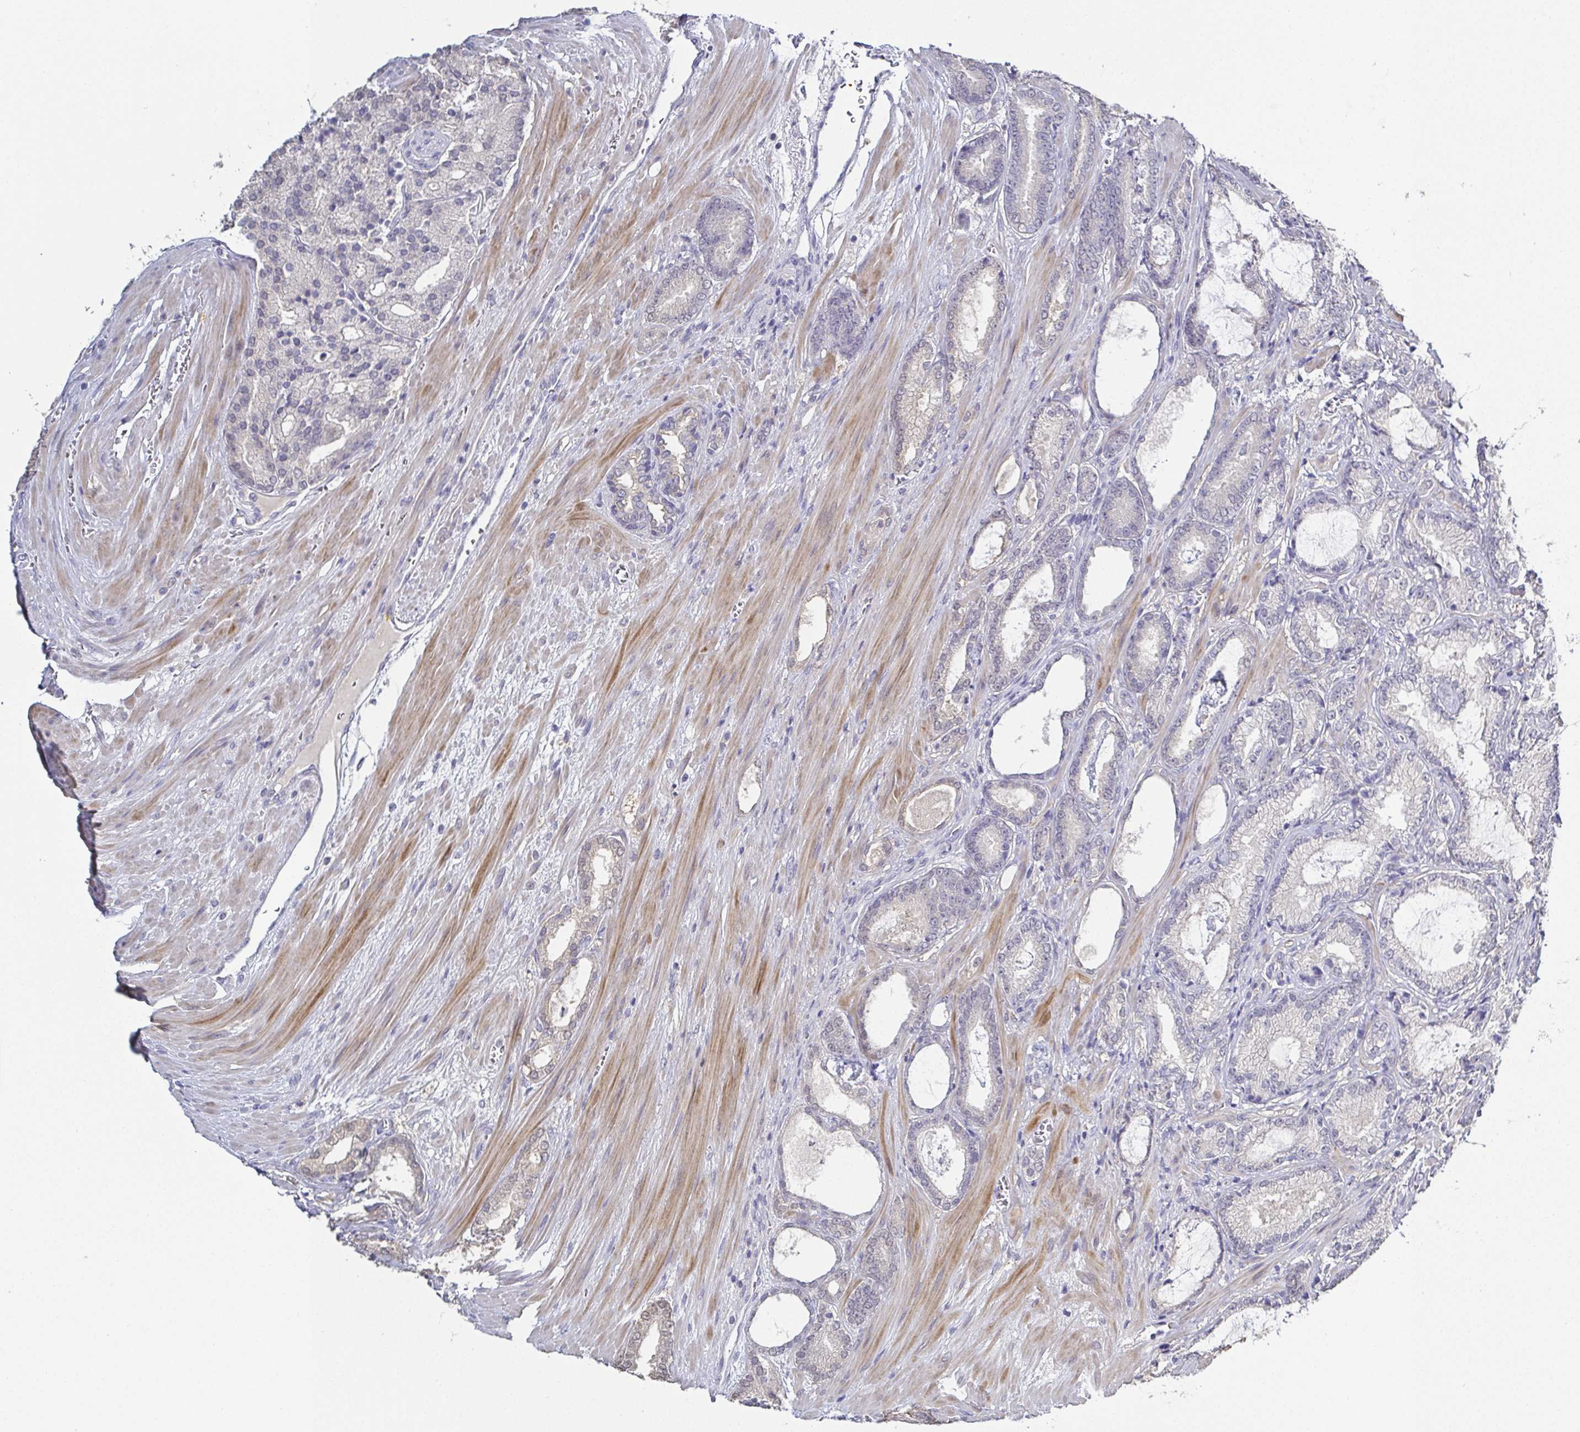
{"staining": {"intensity": "negative", "quantity": "none", "location": "none"}, "tissue": "prostate cancer", "cell_type": "Tumor cells", "image_type": "cancer", "snomed": [{"axis": "morphology", "description": "Adenocarcinoma, High grade"}, {"axis": "topography", "description": "Prostate"}], "caption": "Tumor cells show no significant protein staining in prostate cancer (adenocarcinoma (high-grade)).", "gene": "RNASE7", "patient": {"sex": "male", "age": 64}}